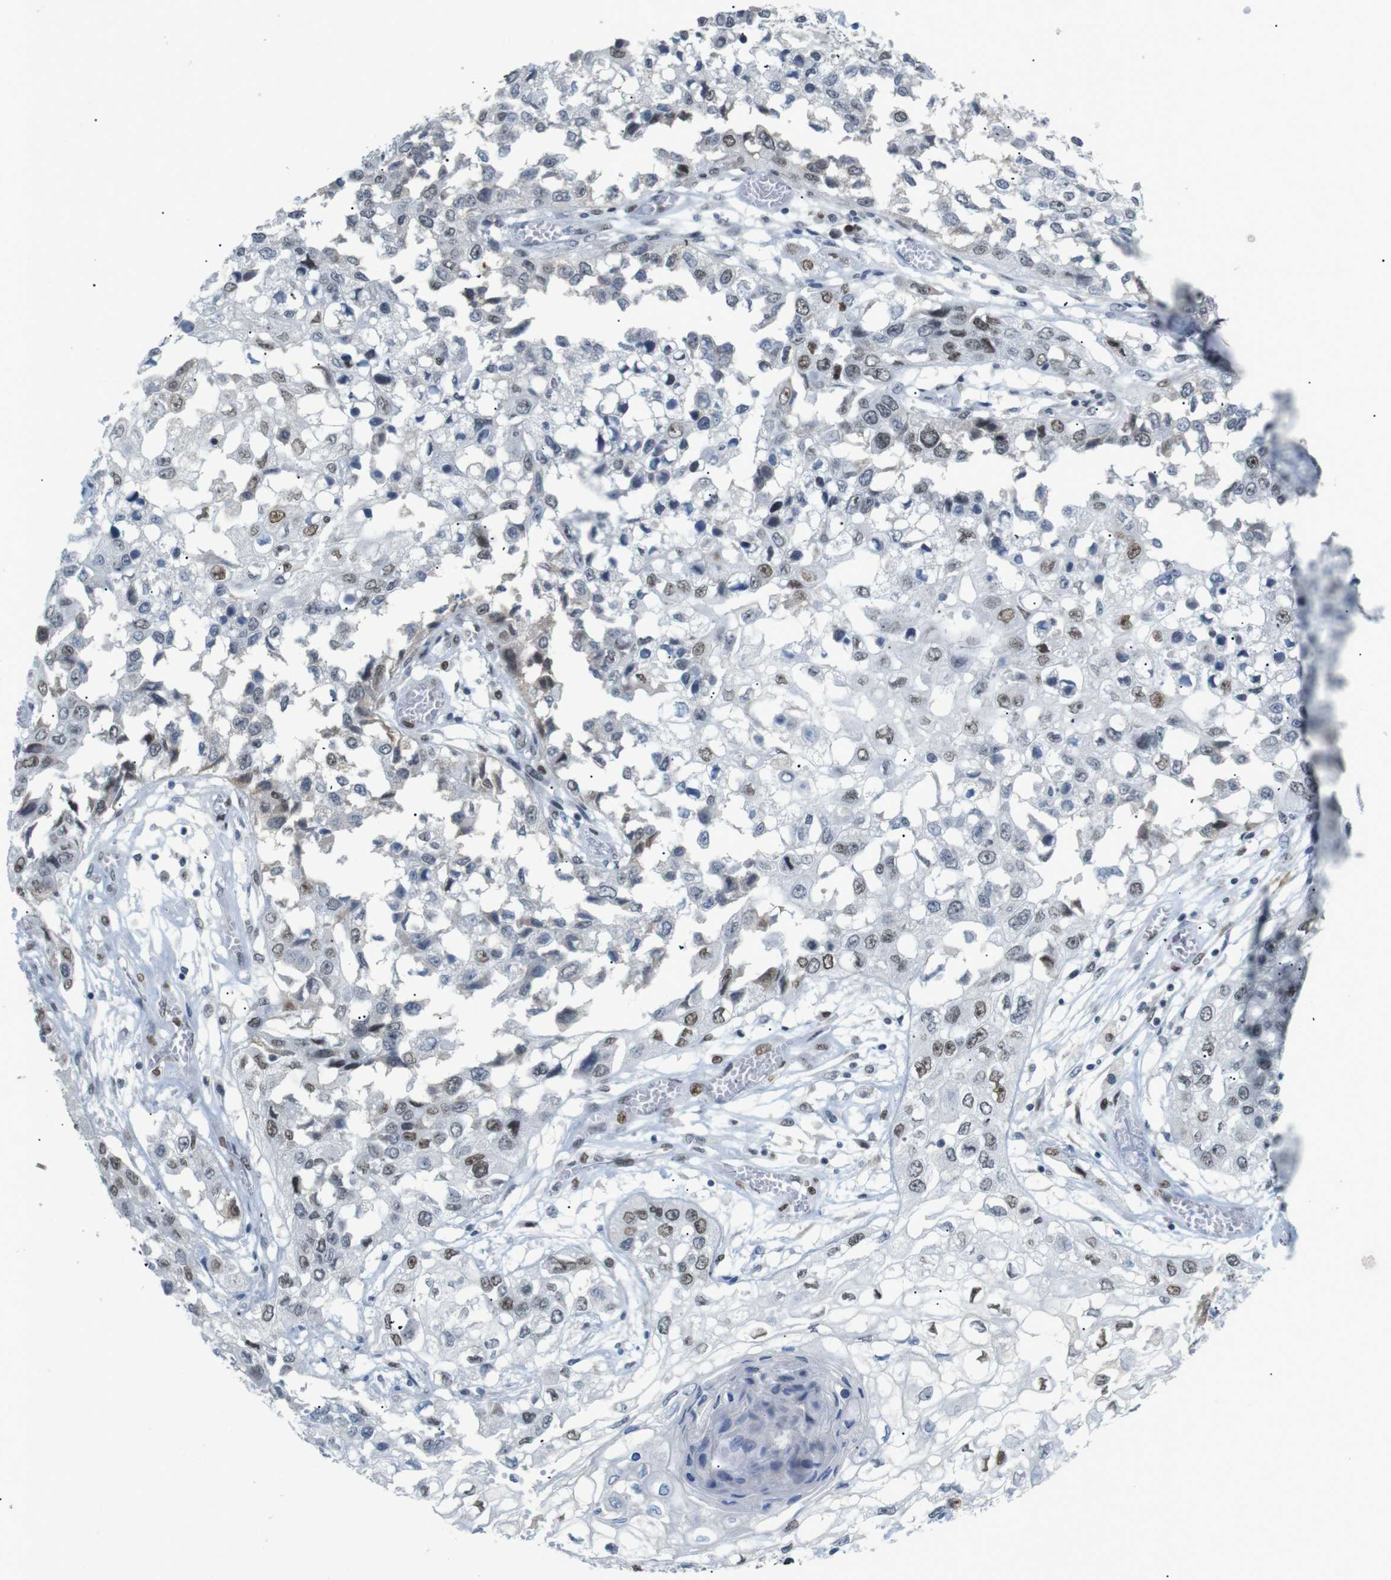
{"staining": {"intensity": "moderate", "quantity": "25%-75%", "location": "nuclear"}, "tissue": "lung cancer", "cell_type": "Tumor cells", "image_type": "cancer", "snomed": [{"axis": "morphology", "description": "Squamous cell carcinoma, NOS"}, {"axis": "topography", "description": "Lung"}], "caption": "There is medium levels of moderate nuclear positivity in tumor cells of lung cancer, as demonstrated by immunohistochemical staining (brown color).", "gene": "RIOX2", "patient": {"sex": "male", "age": 71}}